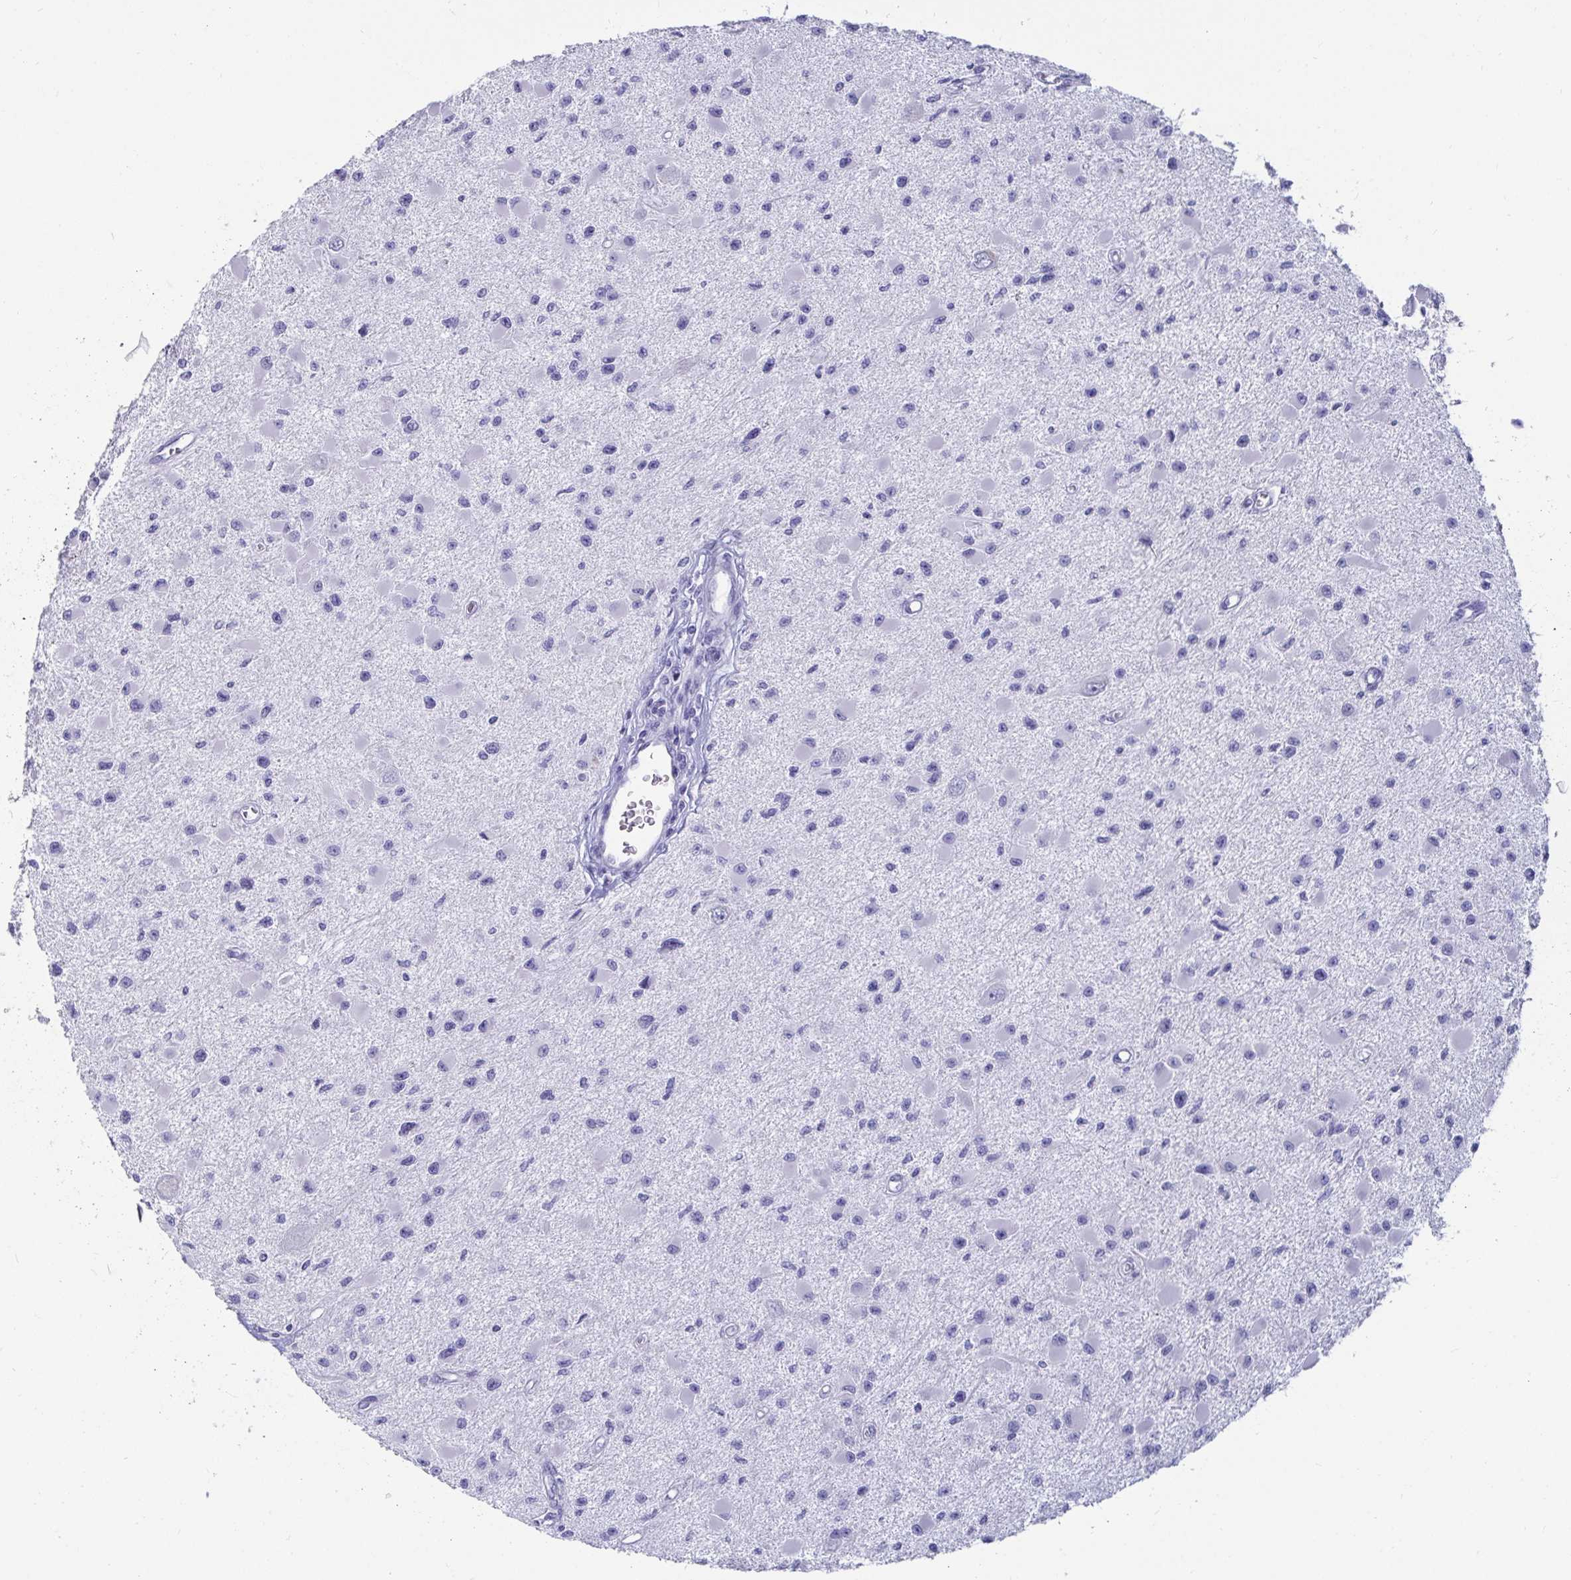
{"staining": {"intensity": "negative", "quantity": "none", "location": "none"}, "tissue": "glioma", "cell_type": "Tumor cells", "image_type": "cancer", "snomed": [{"axis": "morphology", "description": "Glioma, malignant, High grade"}, {"axis": "topography", "description": "Brain"}], "caption": "IHC of human malignant high-grade glioma displays no expression in tumor cells.", "gene": "ZPBP2", "patient": {"sex": "male", "age": 54}}